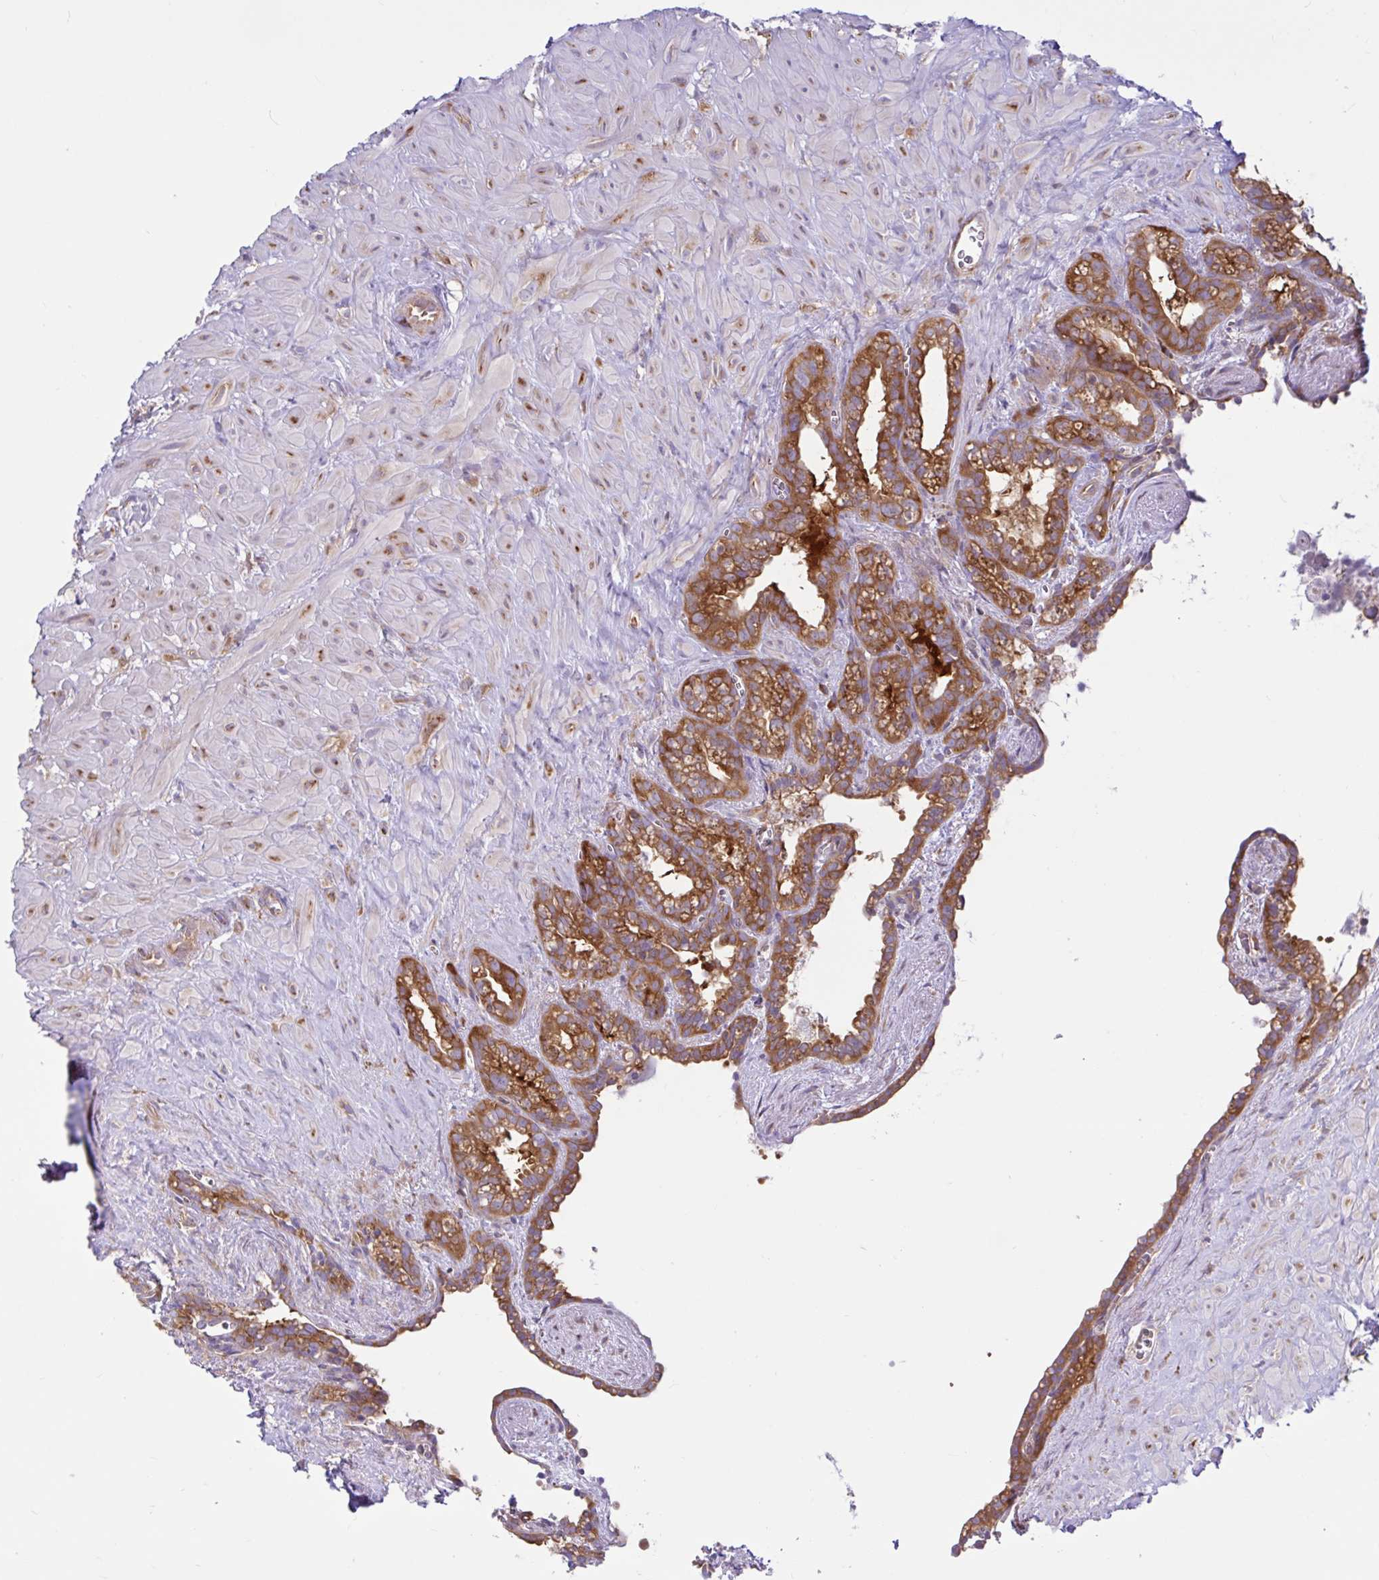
{"staining": {"intensity": "strong", "quantity": ">75%", "location": "cytoplasmic/membranous"}, "tissue": "seminal vesicle", "cell_type": "Glandular cells", "image_type": "normal", "snomed": [{"axis": "morphology", "description": "Normal tissue, NOS"}, {"axis": "topography", "description": "Seminal veicle"}], "caption": "DAB (3,3'-diaminobenzidine) immunohistochemical staining of benign seminal vesicle displays strong cytoplasmic/membranous protein positivity in about >75% of glandular cells.", "gene": "LARS1", "patient": {"sex": "male", "age": 76}}